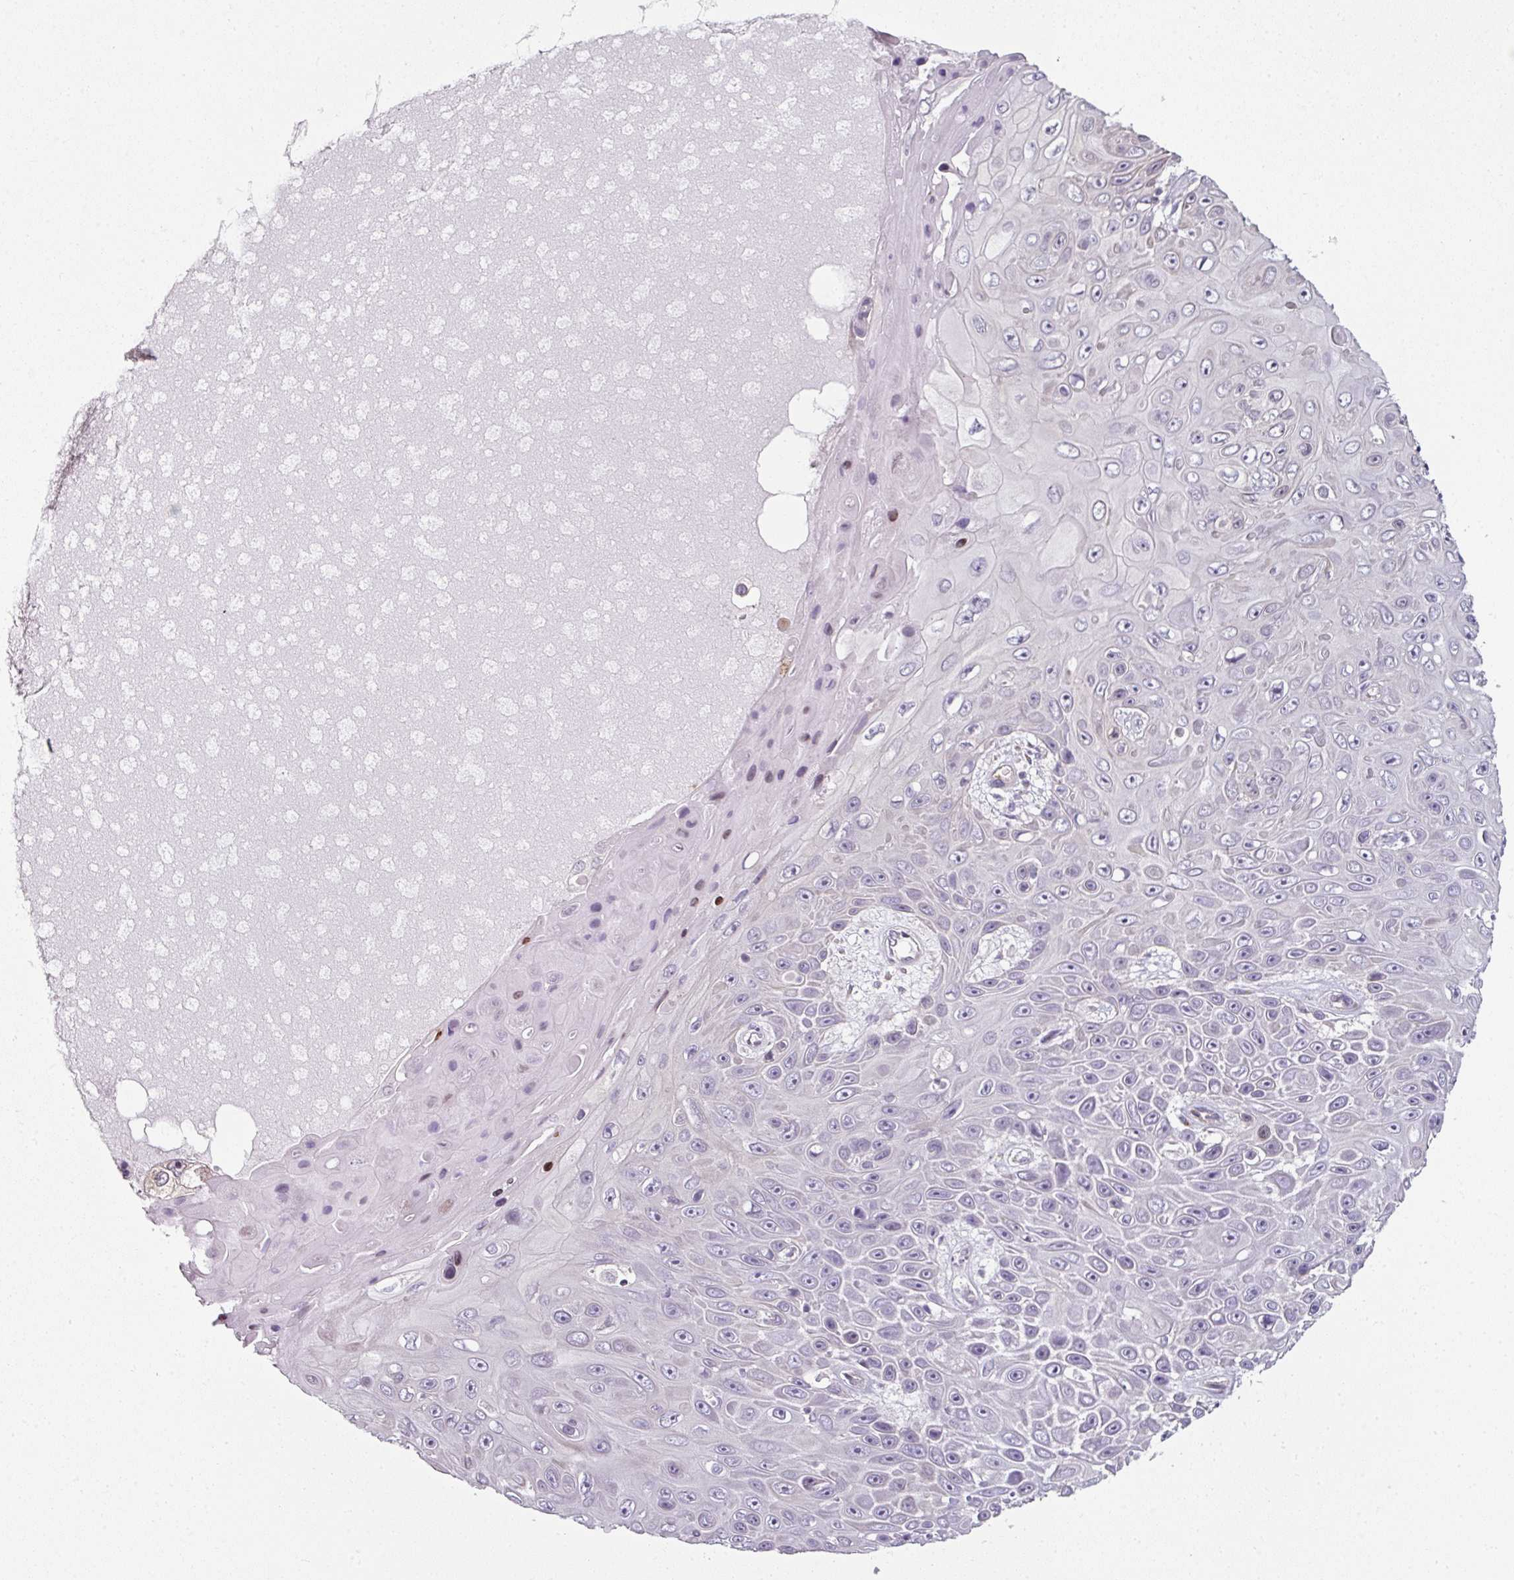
{"staining": {"intensity": "negative", "quantity": "none", "location": "none"}, "tissue": "skin cancer", "cell_type": "Tumor cells", "image_type": "cancer", "snomed": [{"axis": "morphology", "description": "Squamous cell carcinoma, NOS"}, {"axis": "topography", "description": "Skin"}], "caption": "Tumor cells are negative for brown protein staining in skin cancer (squamous cell carcinoma).", "gene": "C19orf33", "patient": {"sex": "male", "age": 82}}